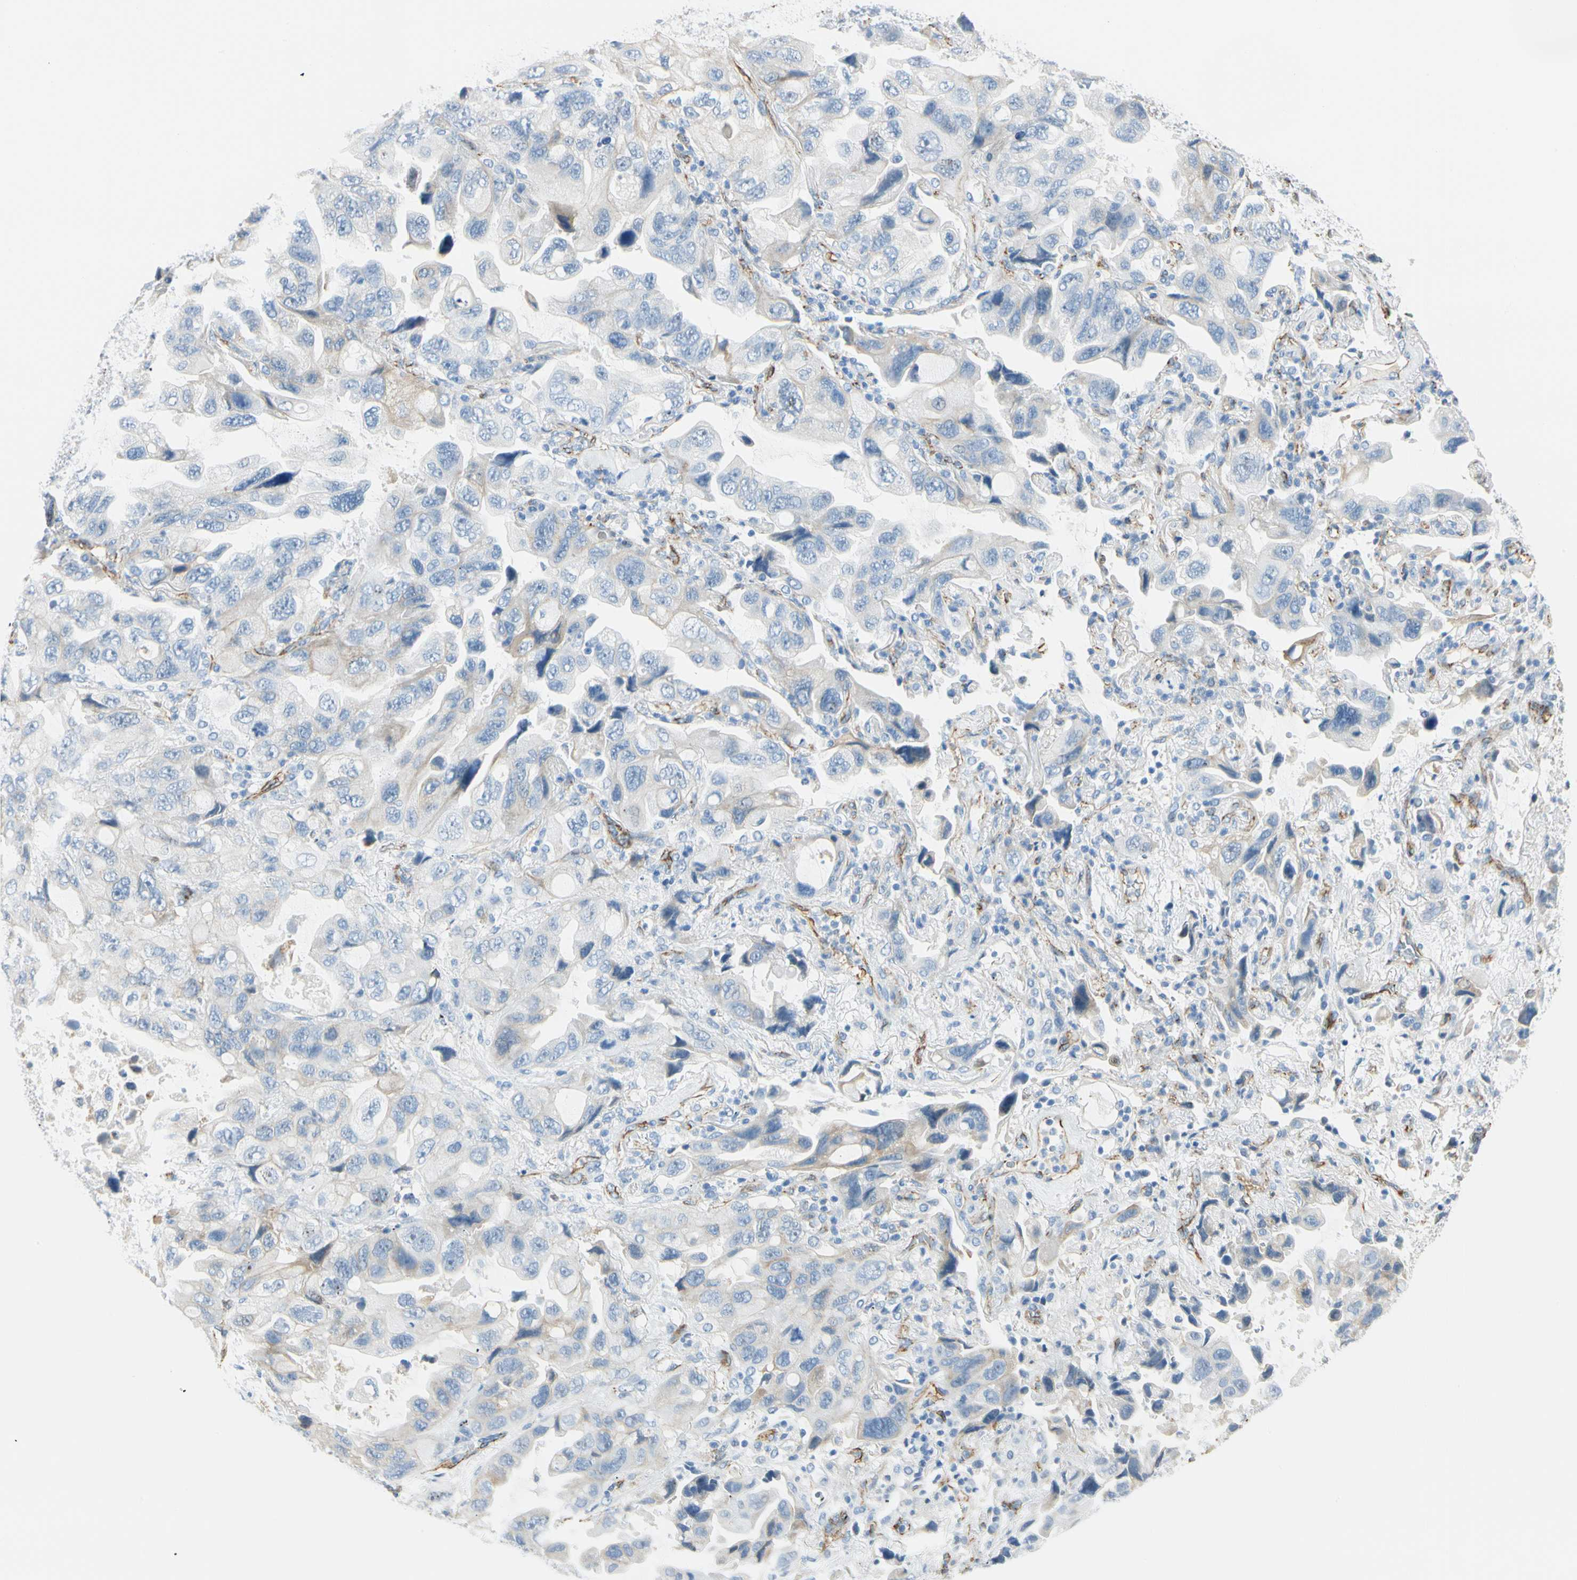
{"staining": {"intensity": "weak", "quantity": "25%-75%", "location": "cytoplasmic/membranous"}, "tissue": "lung cancer", "cell_type": "Tumor cells", "image_type": "cancer", "snomed": [{"axis": "morphology", "description": "Squamous cell carcinoma, NOS"}, {"axis": "topography", "description": "Lung"}], "caption": "About 25%-75% of tumor cells in squamous cell carcinoma (lung) show weak cytoplasmic/membranous protein positivity as visualized by brown immunohistochemical staining.", "gene": "VPS9D1", "patient": {"sex": "female", "age": 73}}